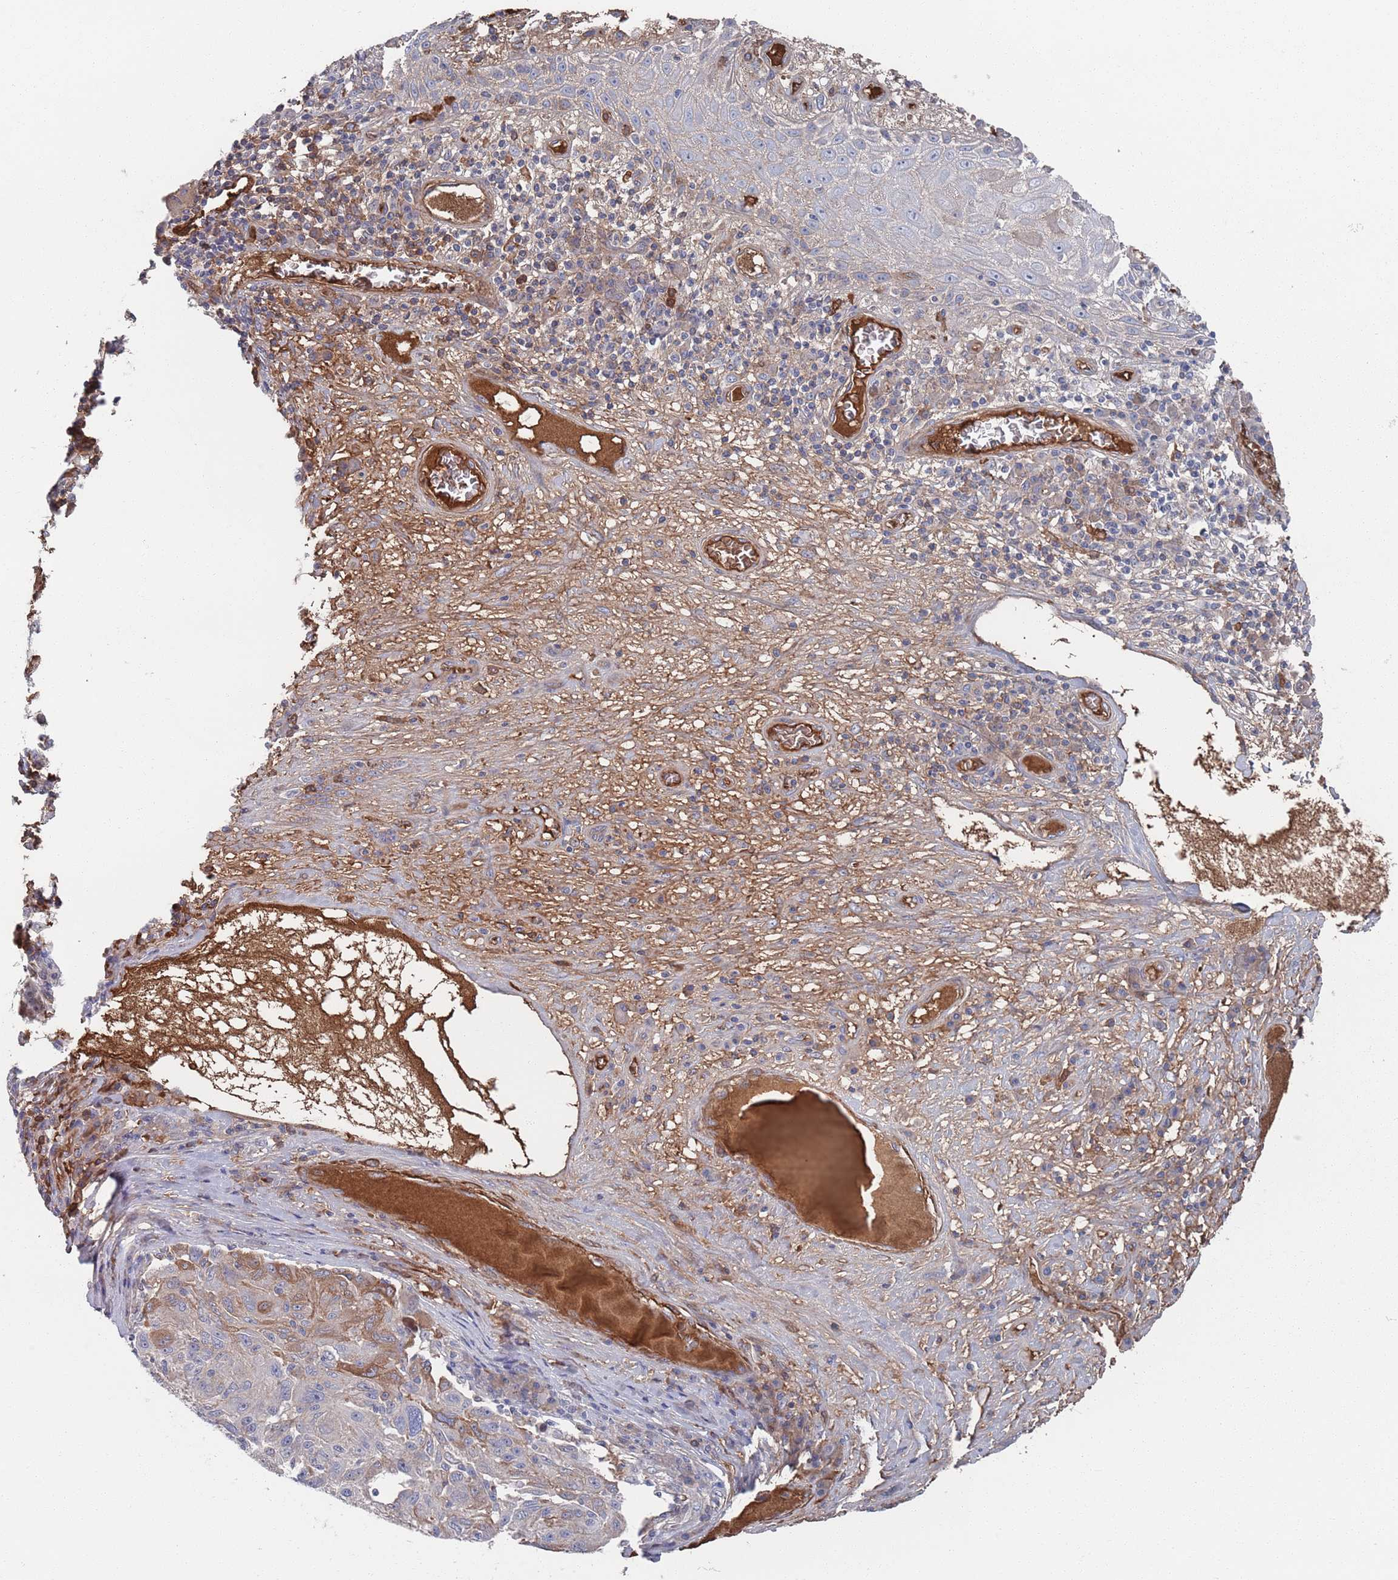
{"staining": {"intensity": "moderate", "quantity": "<25%", "location": "cytoplasmic/membranous"}, "tissue": "melanoma", "cell_type": "Tumor cells", "image_type": "cancer", "snomed": [{"axis": "morphology", "description": "Malignant melanoma, NOS"}, {"axis": "topography", "description": "Skin"}], "caption": "This is a histology image of IHC staining of melanoma, which shows moderate positivity in the cytoplasmic/membranous of tumor cells.", "gene": "PLEKHA4", "patient": {"sex": "male", "age": 53}}